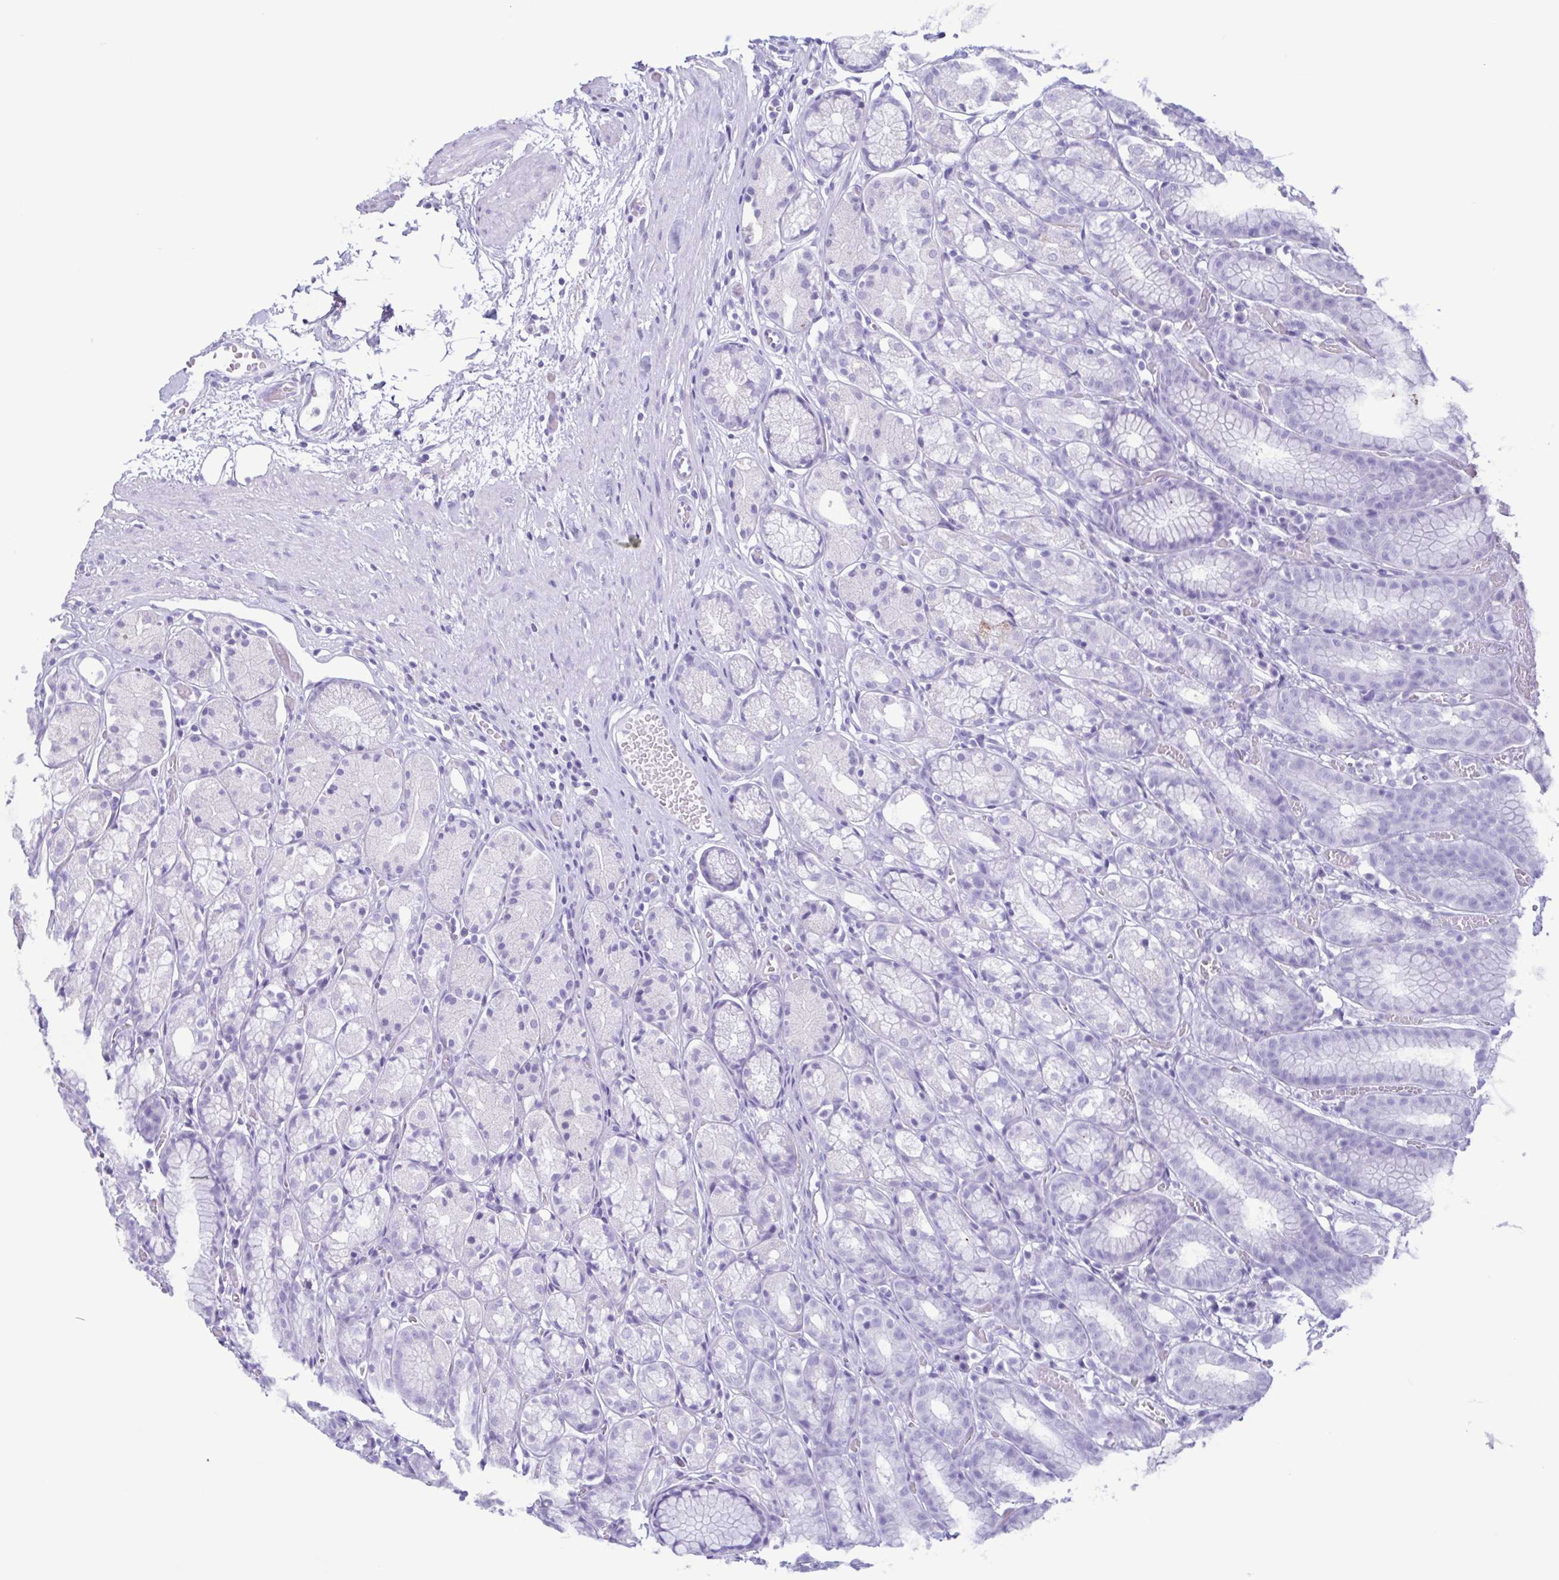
{"staining": {"intensity": "negative", "quantity": "none", "location": "none"}, "tissue": "stomach", "cell_type": "Glandular cells", "image_type": "normal", "snomed": [{"axis": "morphology", "description": "Normal tissue, NOS"}, {"axis": "topography", "description": "Stomach"}], "caption": "Human stomach stained for a protein using immunohistochemistry demonstrates no positivity in glandular cells.", "gene": "LTF", "patient": {"sex": "male", "age": 70}}